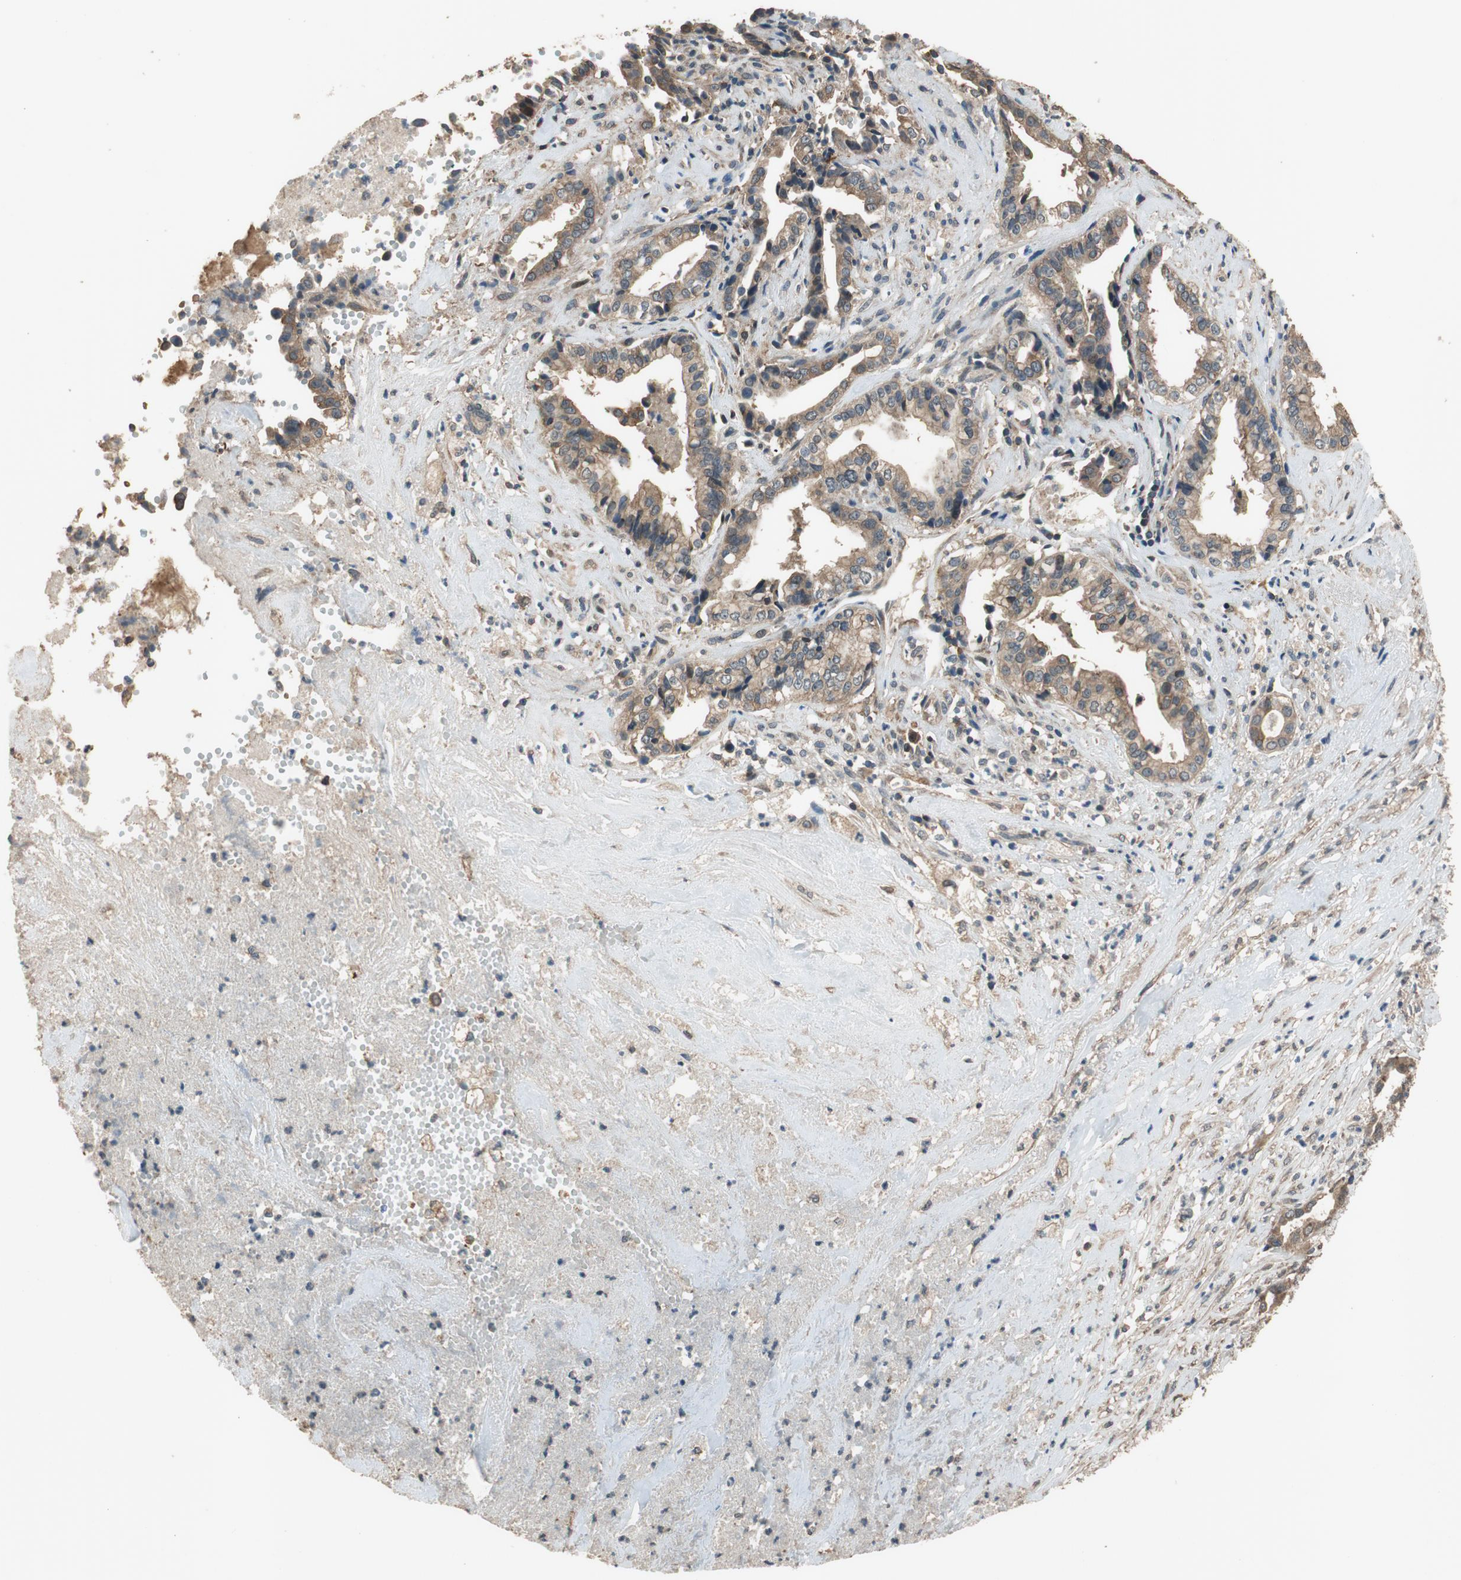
{"staining": {"intensity": "moderate", "quantity": ">75%", "location": "cytoplasmic/membranous"}, "tissue": "liver cancer", "cell_type": "Tumor cells", "image_type": "cancer", "snomed": [{"axis": "morphology", "description": "Cholangiocarcinoma"}, {"axis": "topography", "description": "Liver"}], "caption": "Immunohistochemistry (IHC) of human liver cancer shows medium levels of moderate cytoplasmic/membranous staining in approximately >75% of tumor cells.", "gene": "MST1R", "patient": {"sex": "female", "age": 61}}